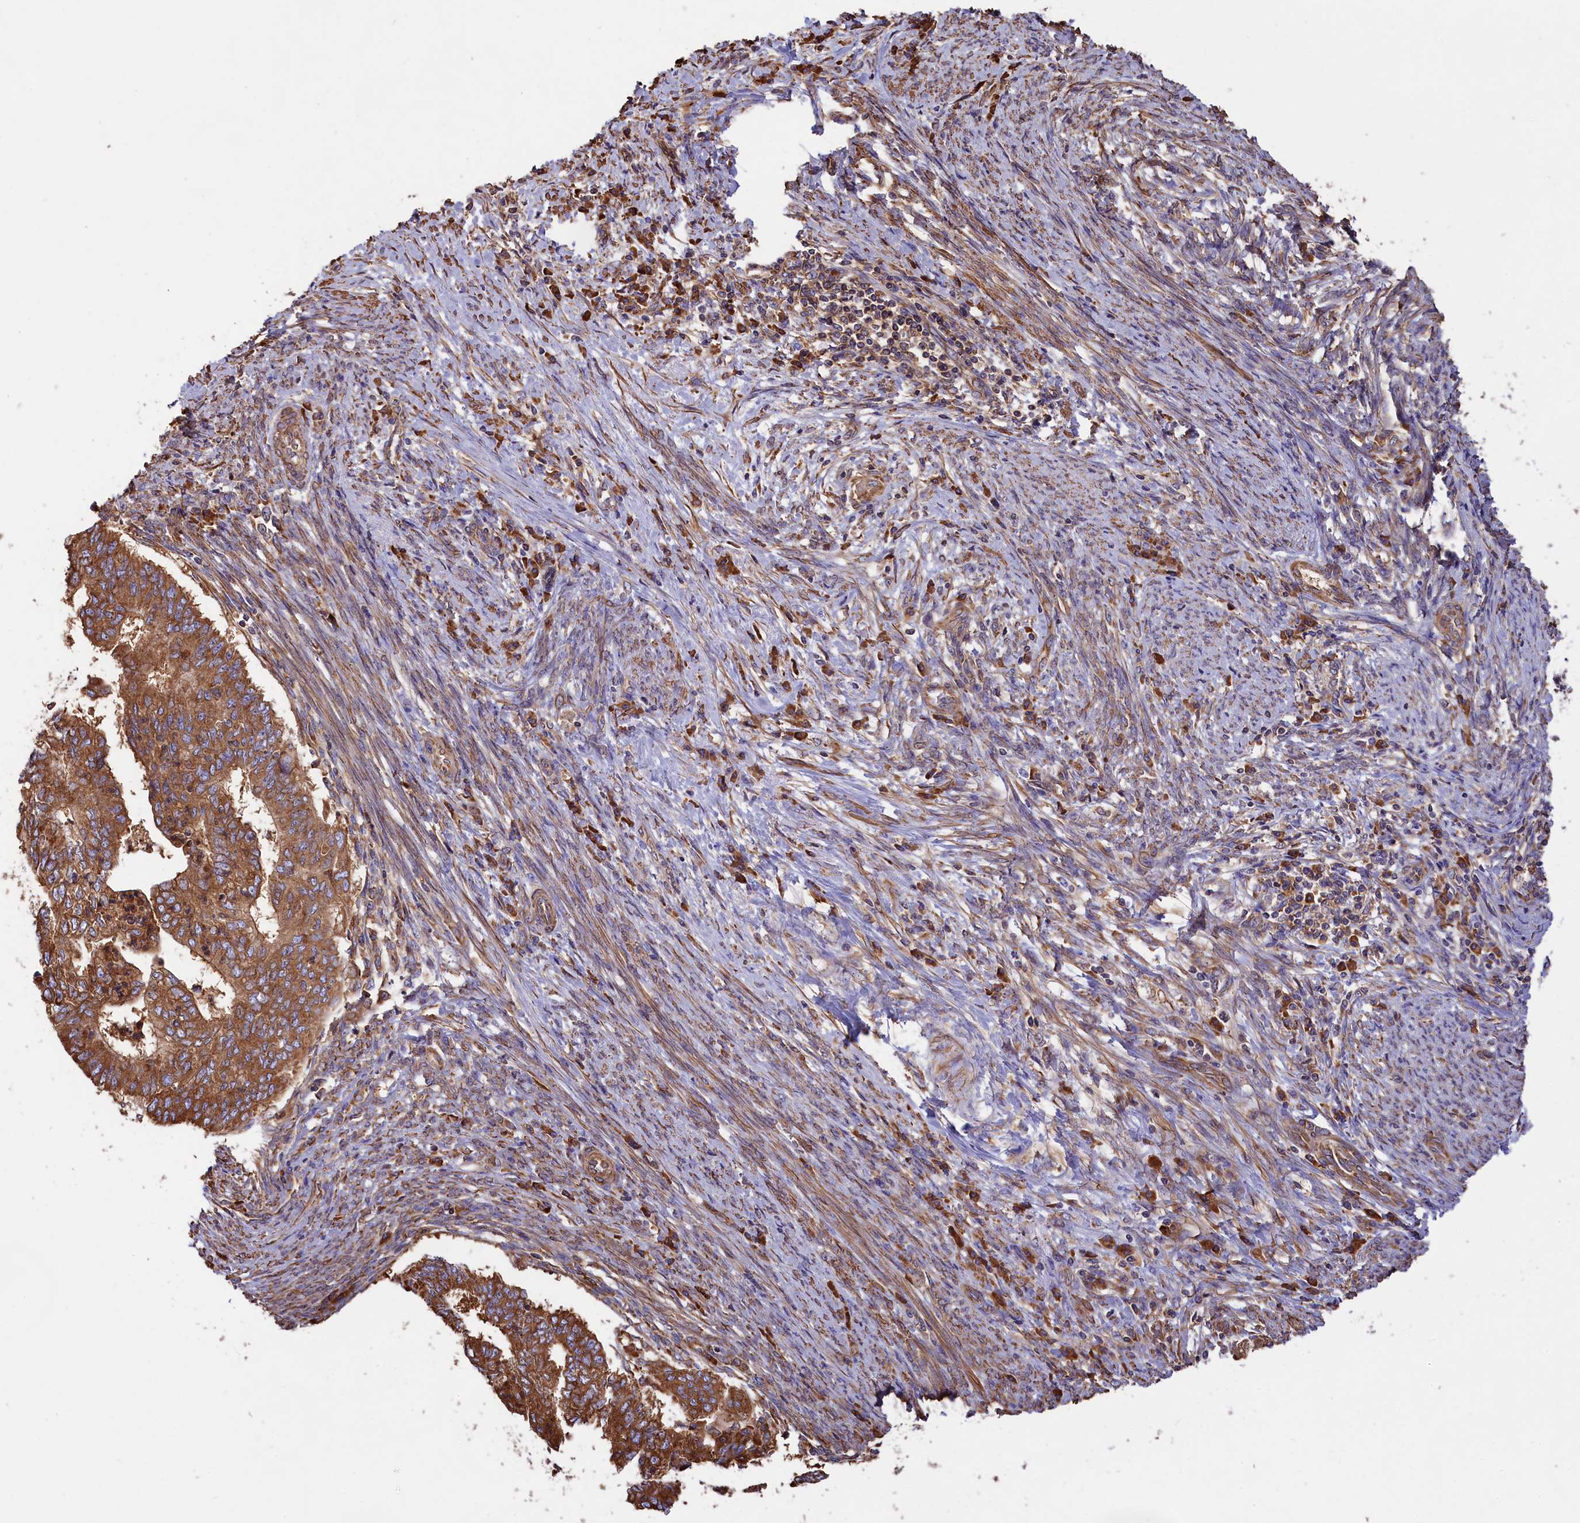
{"staining": {"intensity": "strong", "quantity": ">75%", "location": "cytoplasmic/membranous"}, "tissue": "endometrial cancer", "cell_type": "Tumor cells", "image_type": "cancer", "snomed": [{"axis": "morphology", "description": "Adenocarcinoma, NOS"}, {"axis": "topography", "description": "Endometrium"}], "caption": "A high-resolution photomicrograph shows immunohistochemistry (IHC) staining of endometrial cancer (adenocarcinoma), which exhibits strong cytoplasmic/membranous positivity in approximately >75% of tumor cells. Nuclei are stained in blue.", "gene": "GYS1", "patient": {"sex": "female", "age": 68}}